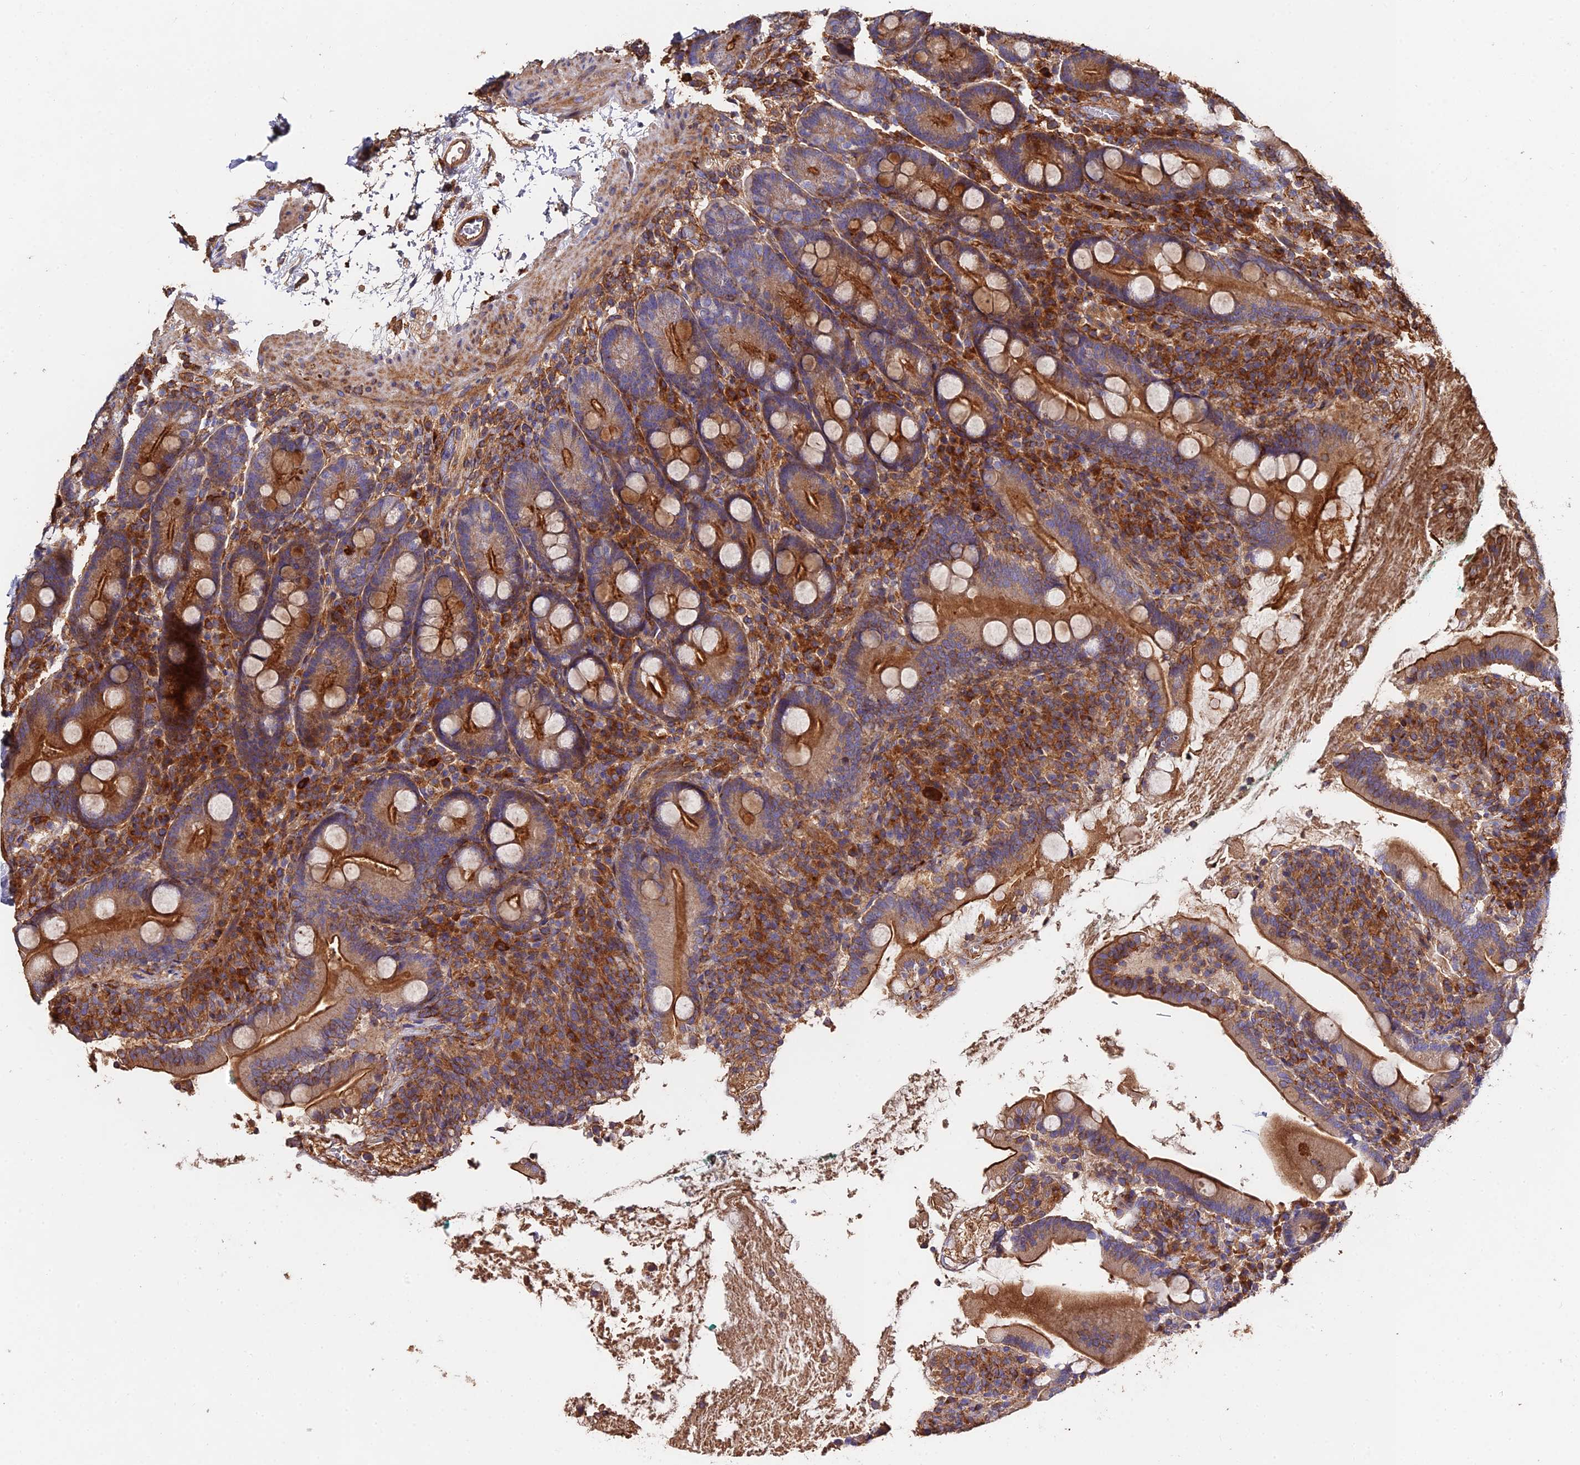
{"staining": {"intensity": "strong", "quantity": "25%-75%", "location": "cytoplasmic/membranous"}, "tissue": "duodenum", "cell_type": "Glandular cells", "image_type": "normal", "snomed": [{"axis": "morphology", "description": "Normal tissue, NOS"}, {"axis": "topography", "description": "Duodenum"}], "caption": "Immunohistochemical staining of benign duodenum displays strong cytoplasmic/membranous protein expression in about 25%-75% of glandular cells.", "gene": "EXT1", "patient": {"sex": "male", "age": 35}}